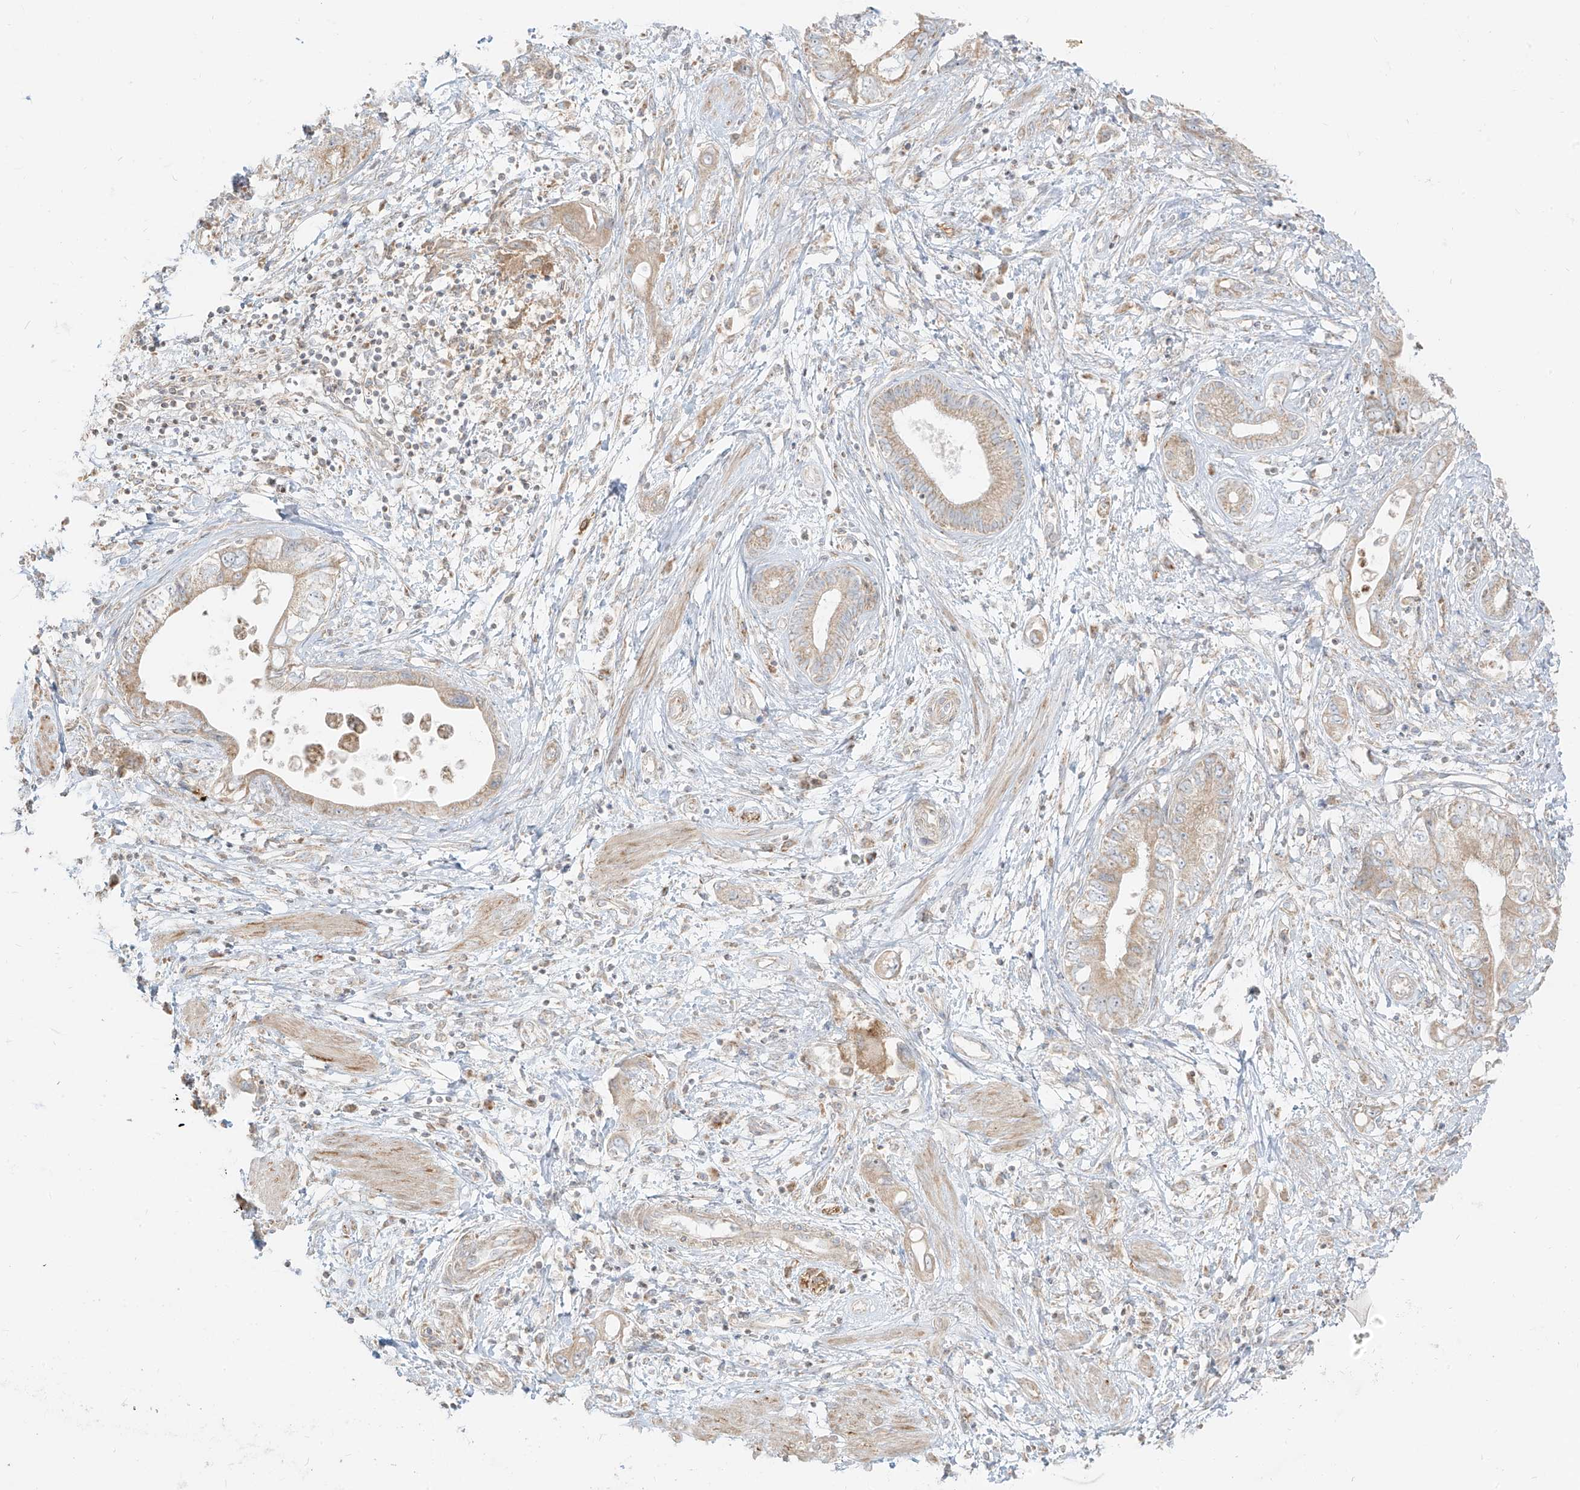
{"staining": {"intensity": "weak", "quantity": ">75%", "location": "cytoplasmic/membranous"}, "tissue": "pancreatic cancer", "cell_type": "Tumor cells", "image_type": "cancer", "snomed": [{"axis": "morphology", "description": "Adenocarcinoma, NOS"}, {"axis": "topography", "description": "Pancreas"}], "caption": "Immunohistochemistry histopathology image of adenocarcinoma (pancreatic) stained for a protein (brown), which displays low levels of weak cytoplasmic/membranous expression in approximately >75% of tumor cells.", "gene": "ZIM3", "patient": {"sex": "female", "age": 73}}